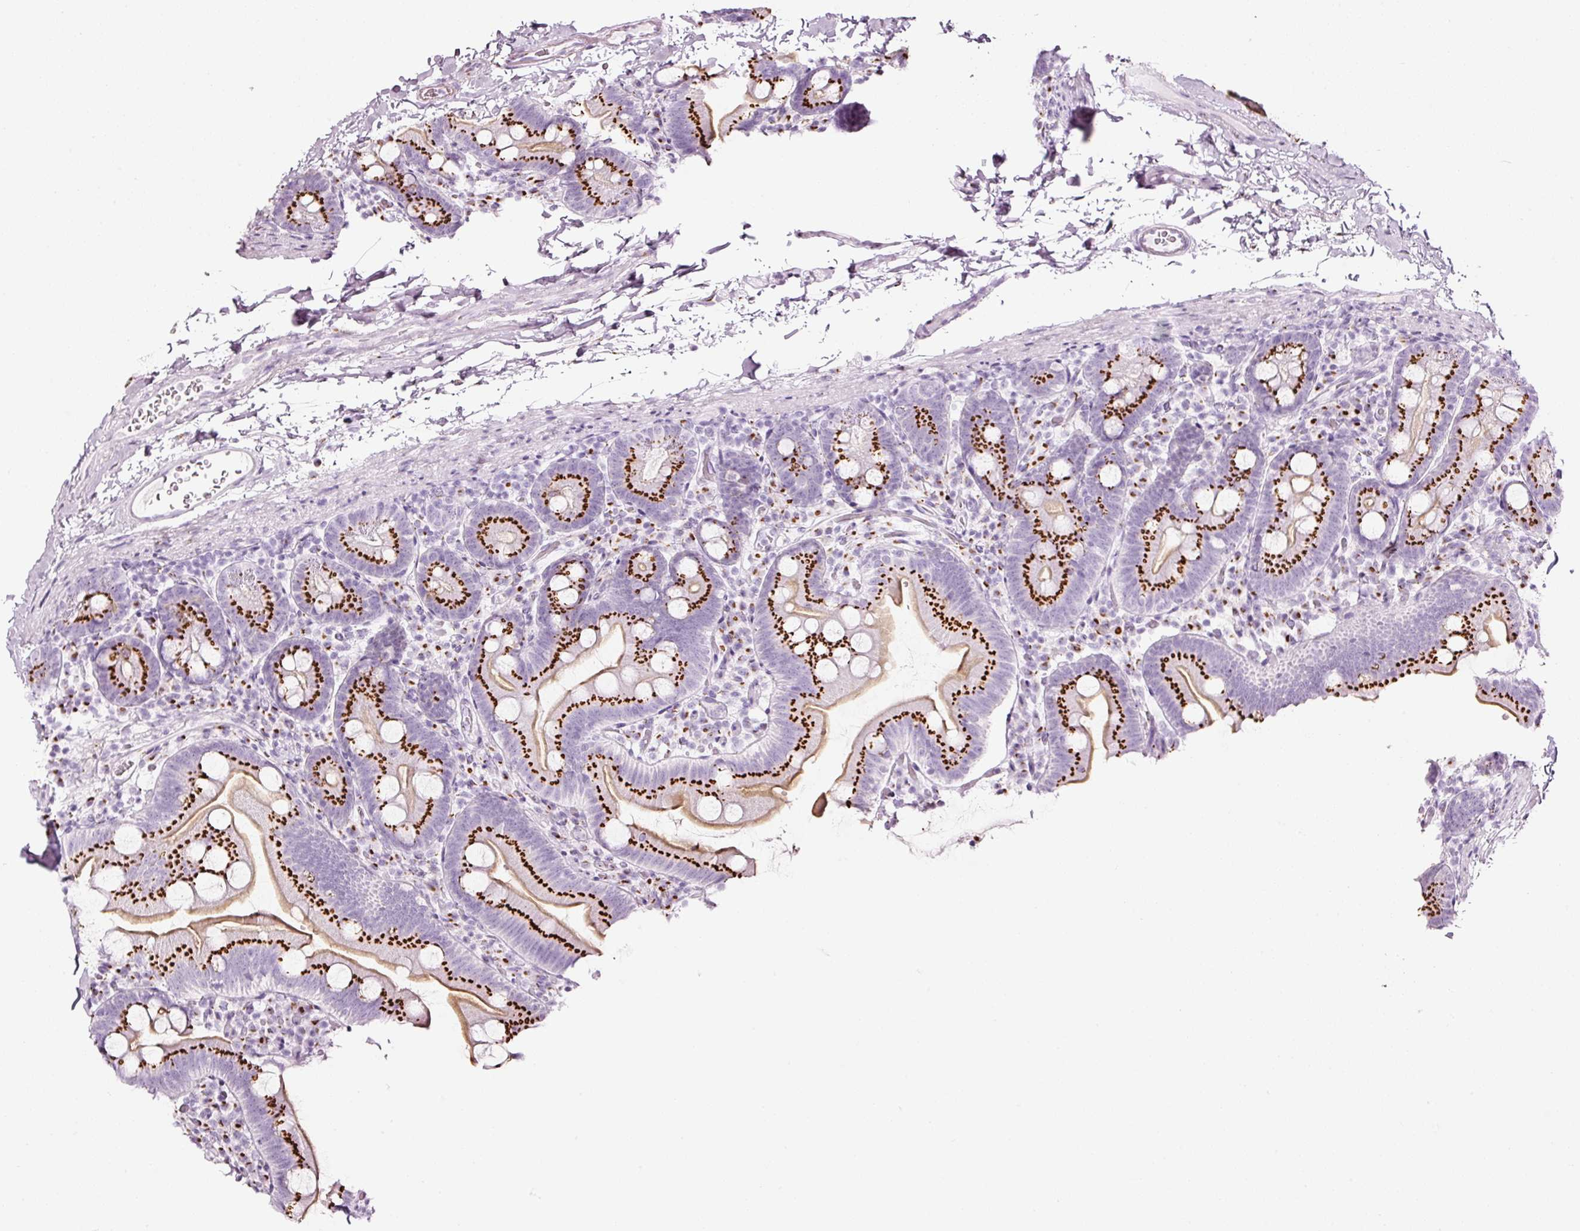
{"staining": {"intensity": "strong", "quantity": ">75%", "location": "cytoplasmic/membranous"}, "tissue": "small intestine", "cell_type": "Glandular cells", "image_type": "normal", "snomed": [{"axis": "morphology", "description": "Normal tissue, NOS"}, {"axis": "topography", "description": "Small intestine"}], "caption": "Small intestine stained with DAB (3,3'-diaminobenzidine) immunohistochemistry displays high levels of strong cytoplasmic/membranous expression in about >75% of glandular cells.", "gene": "SDF4", "patient": {"sex": "female", "age": 68}}